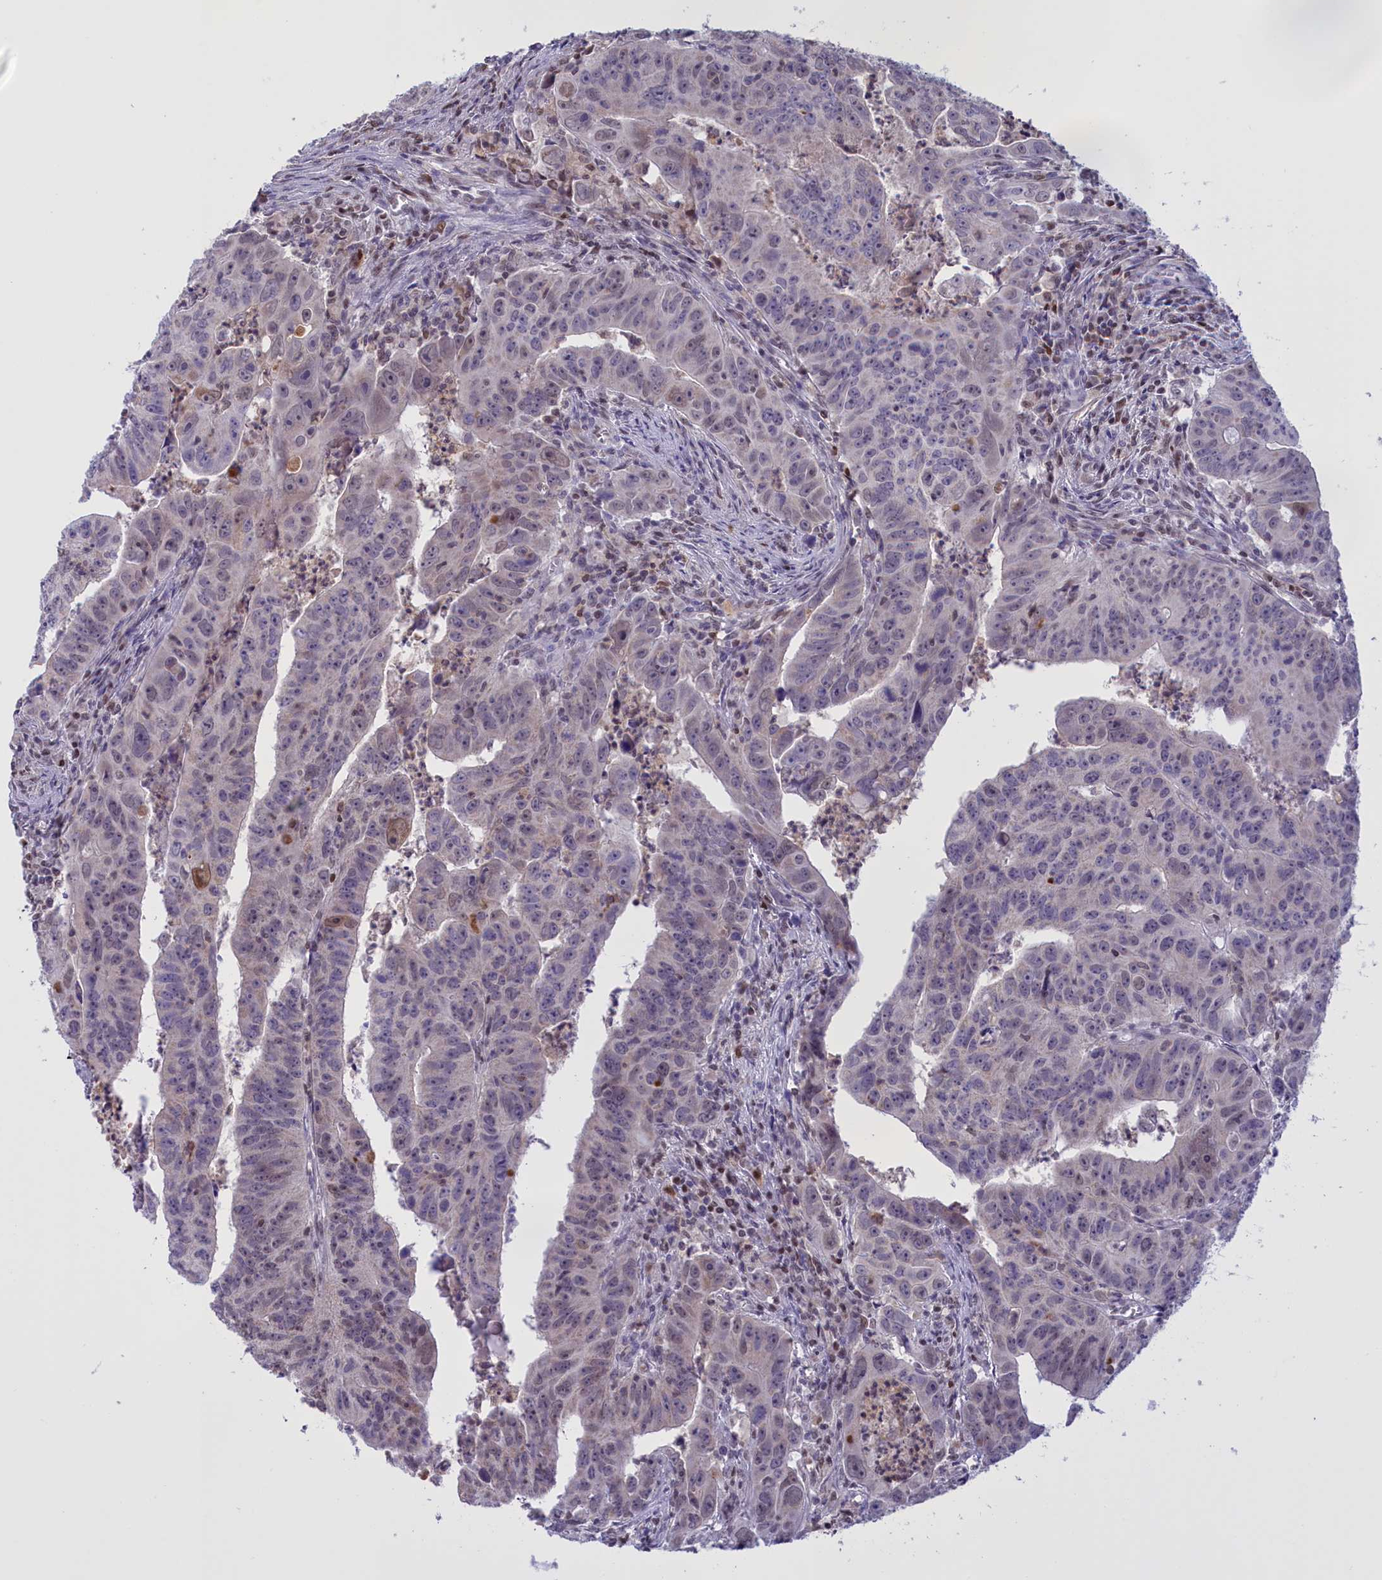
{"staining": {"intensity": "negative", "quantity": "none", "location": "none"}, "tissue": "colorectal cancer", "cell_type": "Tumor cells", "image_type": "cancer", "snomed": [{"axis": "morphology", "description": "Adenocarcinoma, NOS"}, {"axis": "topography", "description": "Rectum"}], "caption": "An immunohistochemistry (IHC) image of colorectal cancer (adenocarcinoma) is shown. There is no staining in tumor cells of colorectal cancer (adenocarcinoma).", "gene": "IZUMO2", "patient": {"sex": "male", "age": 69}}